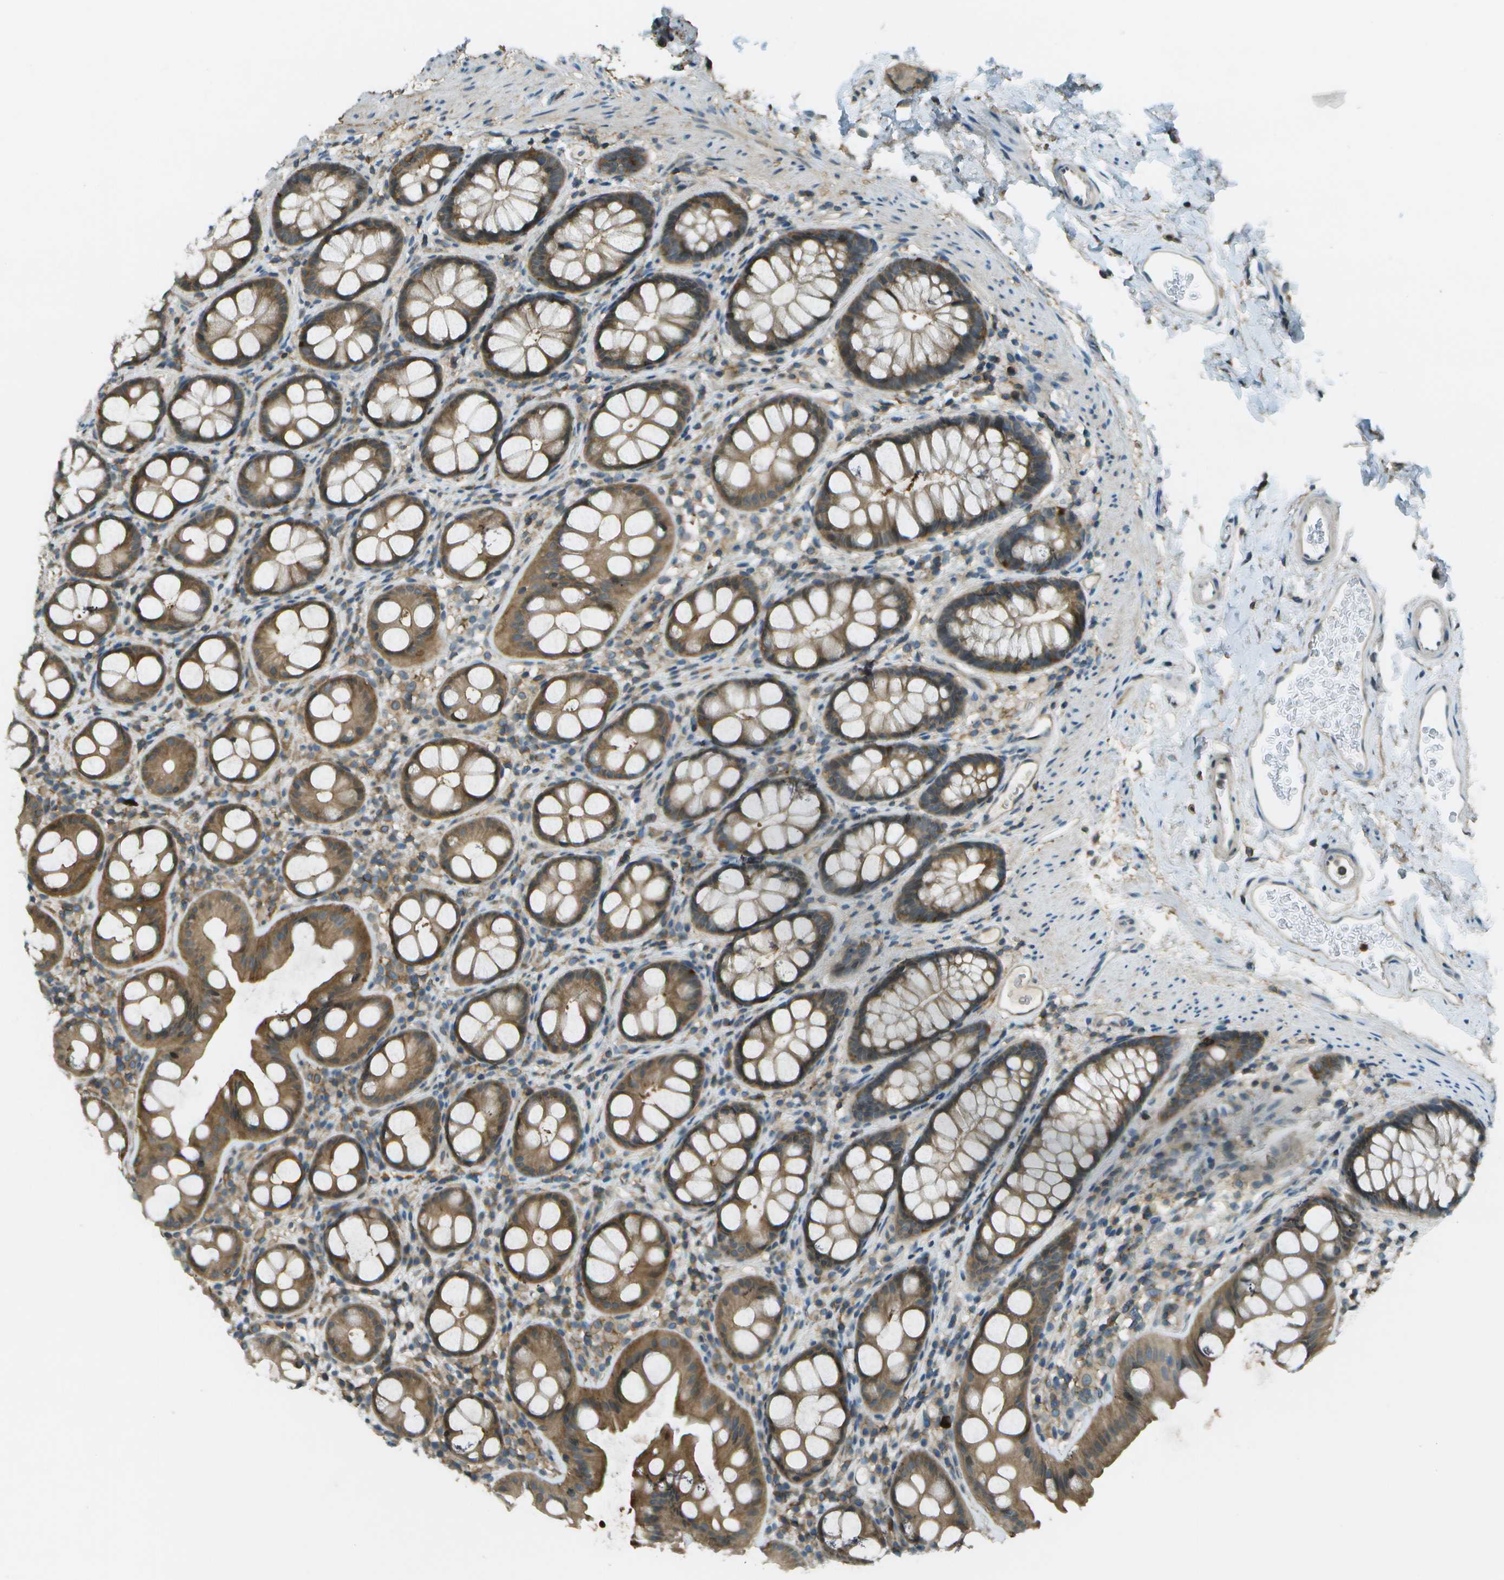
{"staining": {"intensity": "moderate", "quantity": ">75%", "location": "cytoplasmic/membranous"}, "tissue": "rectum", "cell_type": "Glandular cells", "image_type": "normal", "snomed": [{"axis": "morphology", "description": "Normal tissue, NOS"}, {"axis": "topography", "description": "Rectum"}], "caption": "This is a micrograph of IHC staining of unremarkable rectum, which shows moderate positivity in the cytoplasmic/membranous of glandular cells.", "gene": "LRRC66", "patient": {"sex": "female", "age": 65}}